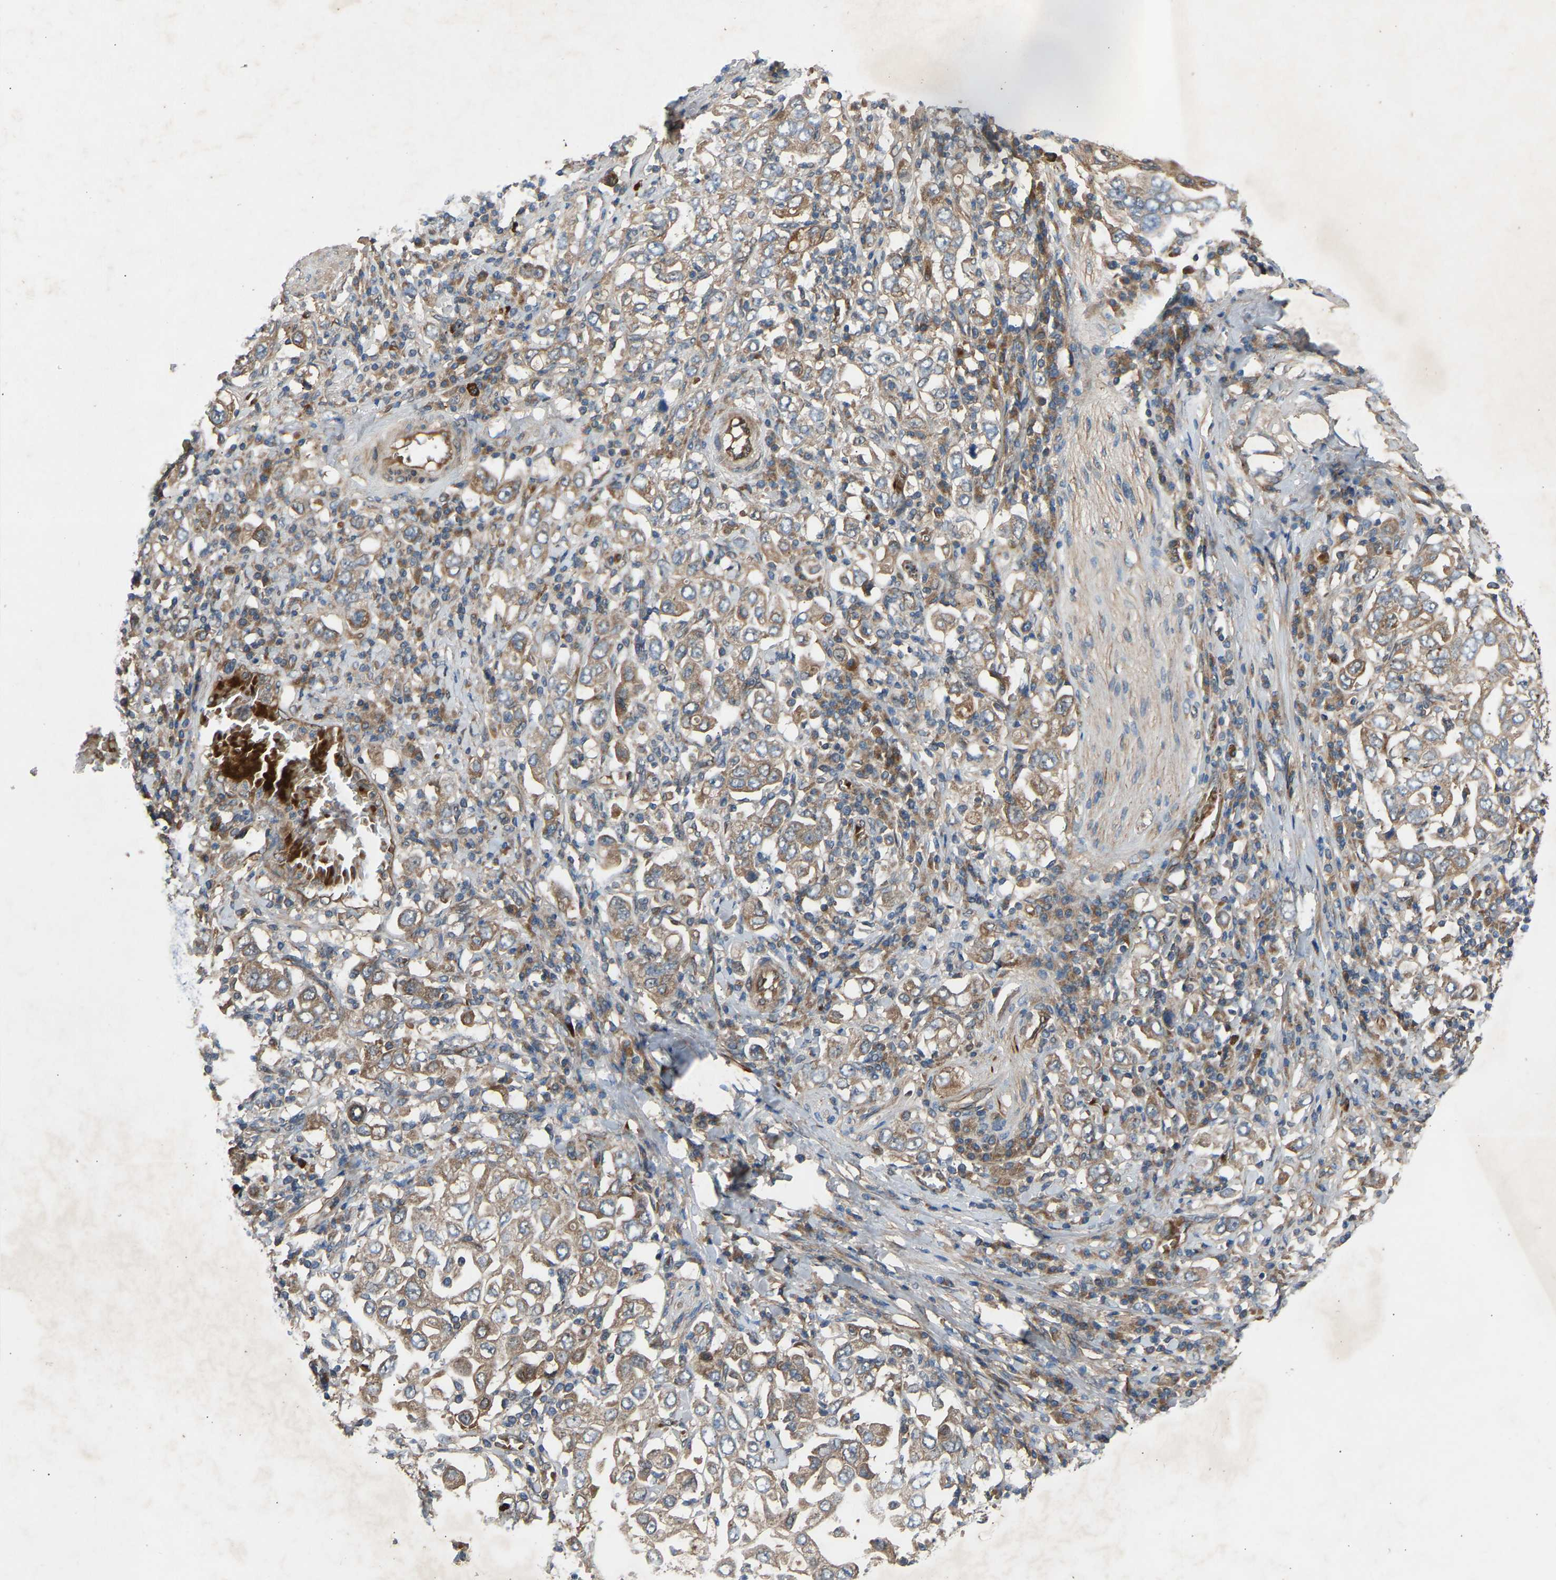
{"staining": {"intensity": "moderate", "quantity": ">75%", "location": "cytoplasmic/membranous"}, "tissue": "stomach cancer", "cell_type": "Tumor cells", "image_type": "cancer", "snomed": [{"axis": "morphology", "description": "Adenocarcinoma, NOS"}, {"axis": "topography", "description": "Stomach, upper"}], "caption": "Immunohistochemical staining of stomach adenocarcinoma demonstrates medium levels of moderate cytoplasmic/membranous staining in about >75% of tumor cells.", "gene": "GAS2L1", "patient": {"sex": "male", "age": 62}}